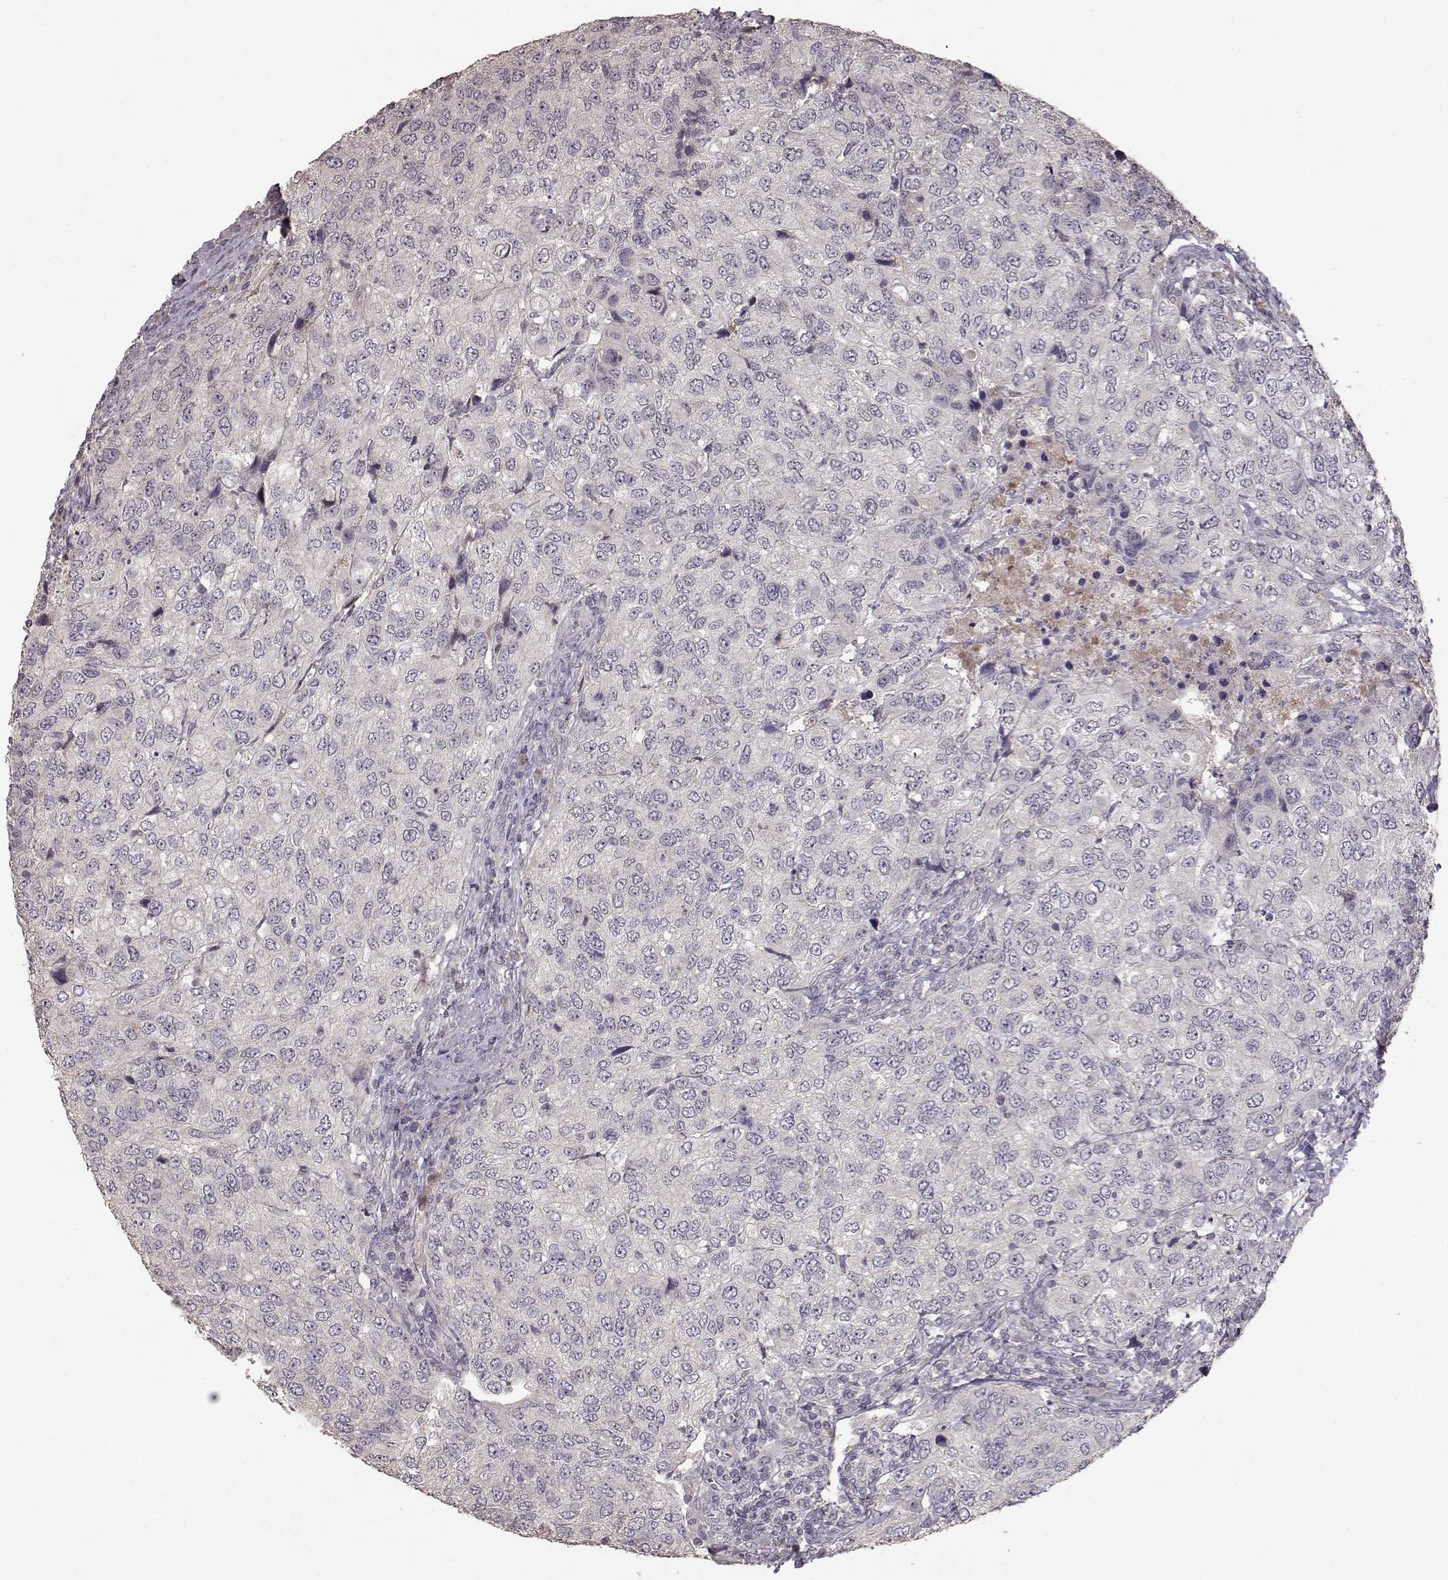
{"staining": {"intensity": "negative", "quantity": "none", "location": "none"}, "tissue": "urothelial cancer", "cell_type": "Tumor cells", "image_type": "cancer", "snomed": [{"axis": "morphology", "description": "Urothelial carcinoma, High grade"}, {"axis": "topography", "description": "Urinary bladder"}], "caption": "DAB (3,3'-diaminobenzidine) immunohistochemical staining of urothelial carcinoma (high-grade) displays no significant staining in tumor cells.", "gene": "PMCH", "patient": {"sex": "female", "age": 78}}